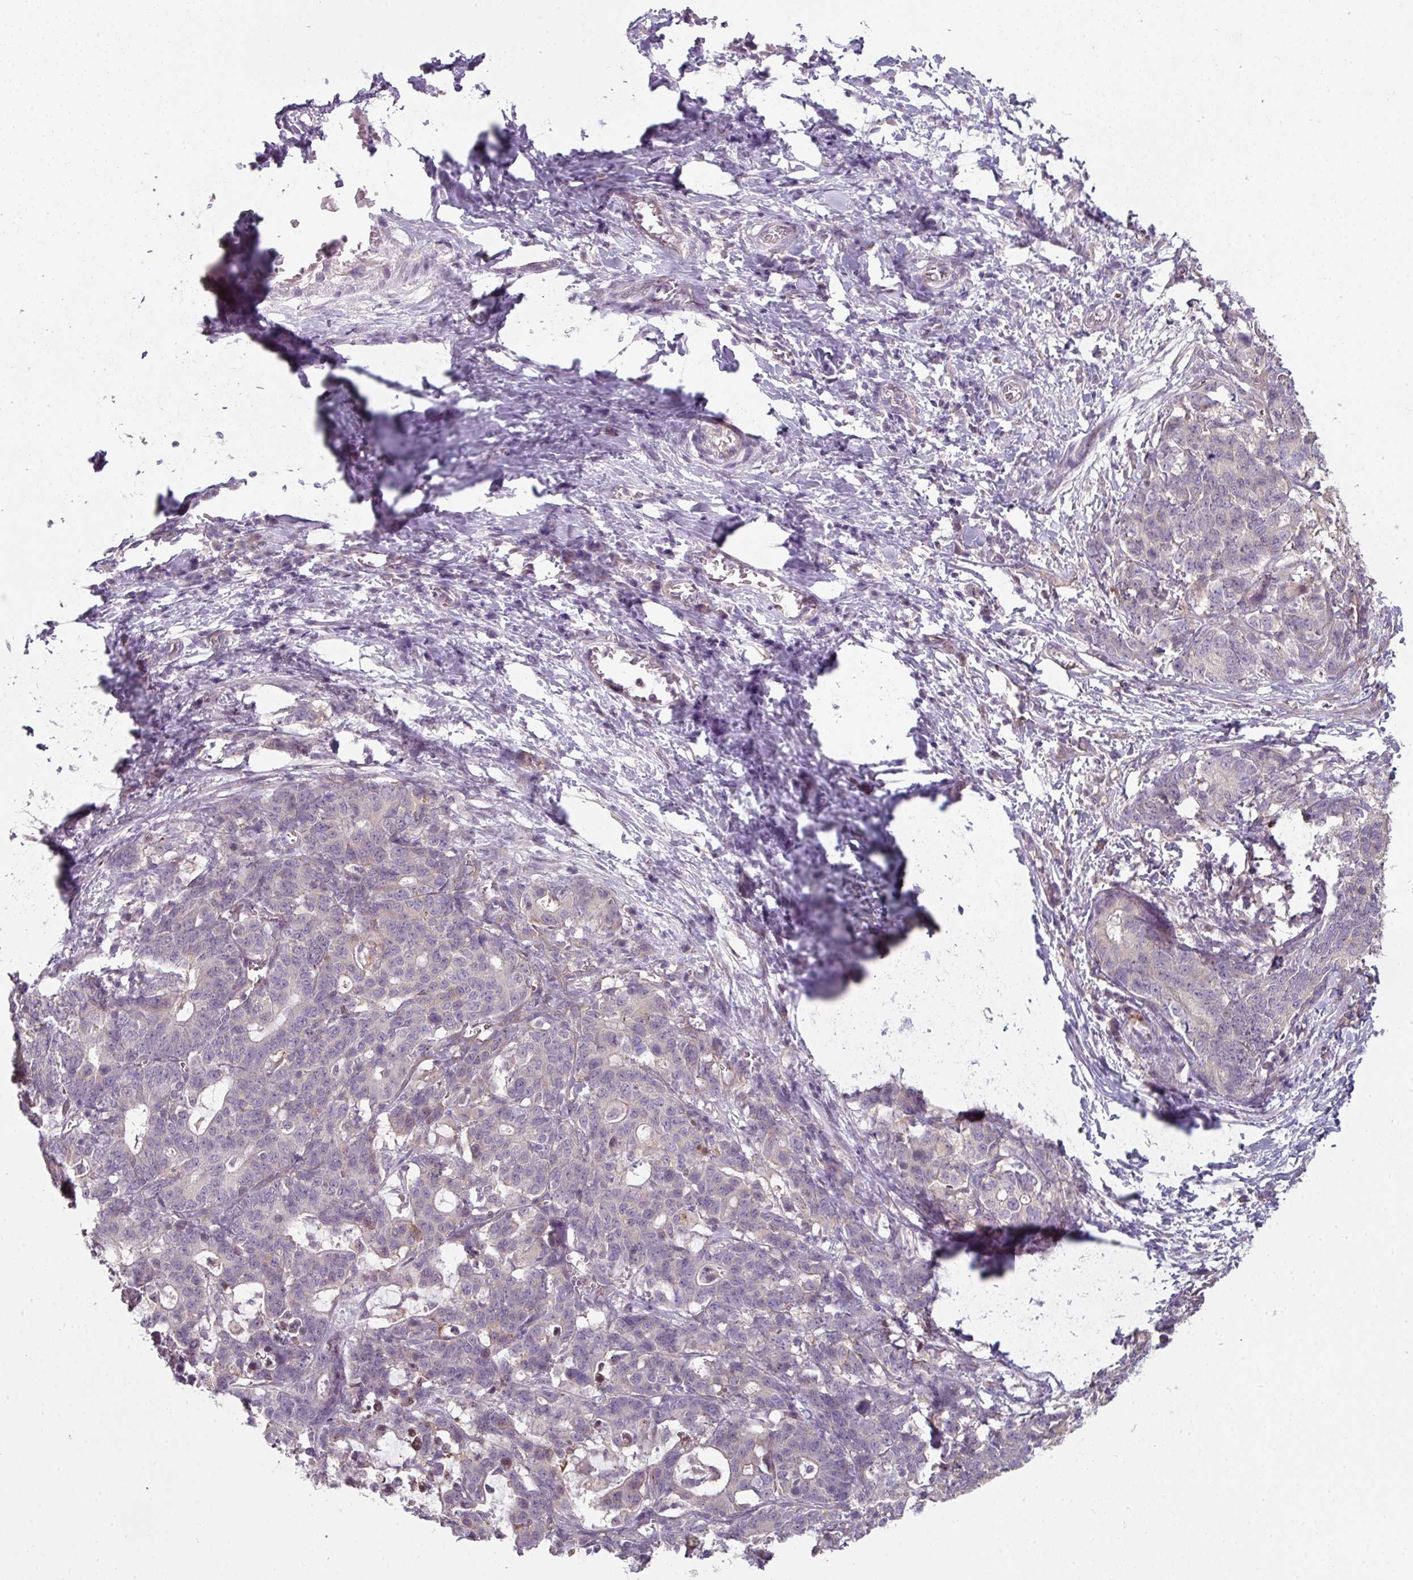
{"staining": {"intensity": "negative", "quantity": "none", "location": "none"}, "tissue": "stomach cancer", "cell_type": "Tumor cells", "image_type": "cancer", "snomed": [{"axis": "morphology", "description": "Normal tissue, NOS"}, {"axis": "morphology", "description": "Adenocarcinoma, NOS"}, {"axis": "topography", "description": "Stomach"}], "caption": "This is an IHC histopathology image of stomach cancer (adenocarcinoma). There is no positivity in tumor cells.", "gene": "C19orf33", "patient": {"sex": "female", "age": 64}}